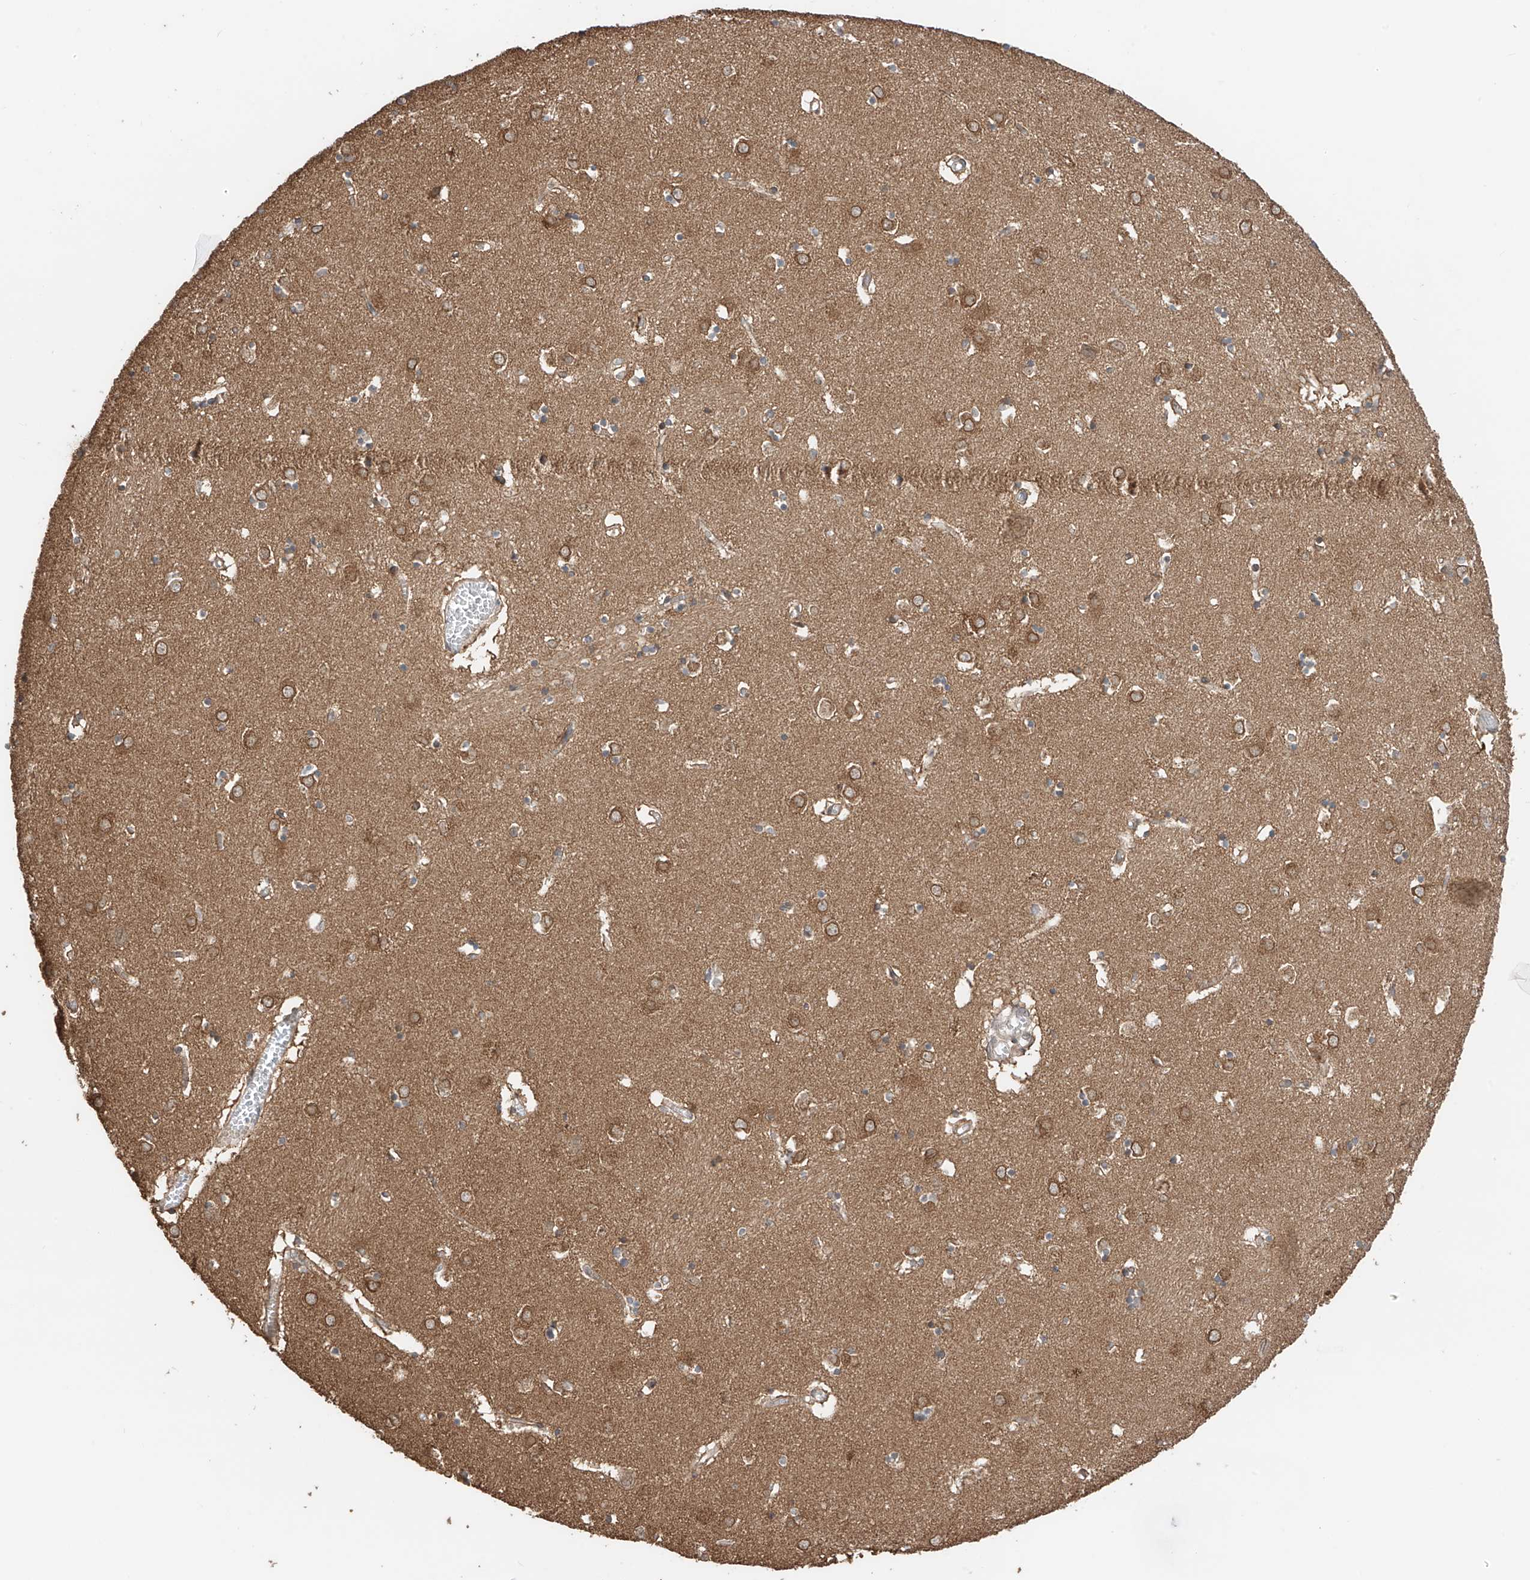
{"staining": {"intensity": "moderate", "quantity": "25%-75%", "location": "cytoplasmic/membranous,nuclear"}, "tissue": "caudate", "cell_type": "Glial cells", "image_type": "normal", "snomed": [{"axis": "morphology", "description": "Normal tissue, NOS"}, {"axis": "topography", "description": "Lateral ventricle wall"}], "caption": "Glial cells show medium levels of moderate cytoplasmic/membranous,nuclear staining in approximately 25%-75% of cells in unremarkable human caudate. Immunohistochemistry stains the protein of interest in brown and the nuclei are stained blue.", "gene": "AHCTF1", "patient": {"sex": "male", "age": 70}}